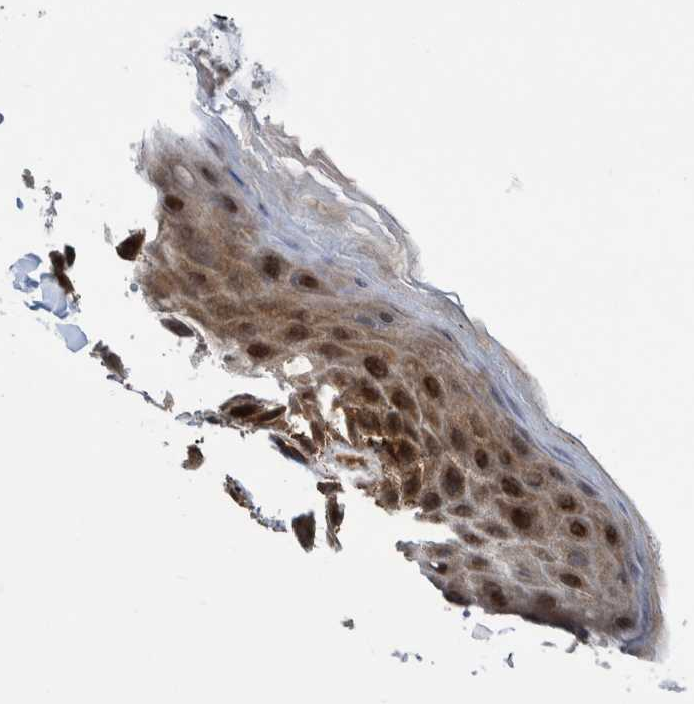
{"staining": {"intensity": "strong", "quantity": "25%-75%", "location": "cytoplasmic/membranous,nuclear"}, "tissue": "skin", "cell_type": "Epidermal cells", "image_type": "normal", "snomed": [{"axis": "morphology", "description": "Normal tissue, NOS"}, {"axis": "topography", "description": "Anal"}], "caption": "Epidermal cells exhibit high levels of strong cytoplasmic/membranous,nuclear staining in approximately 25%-75% of cells in normal human skin. Immunohistochemistry (ihc) stains the protein of interest in brown and the nuclei are stained blue.", "gene": "GRPEL2", "patient": {"sex": "male", "age": 44}}